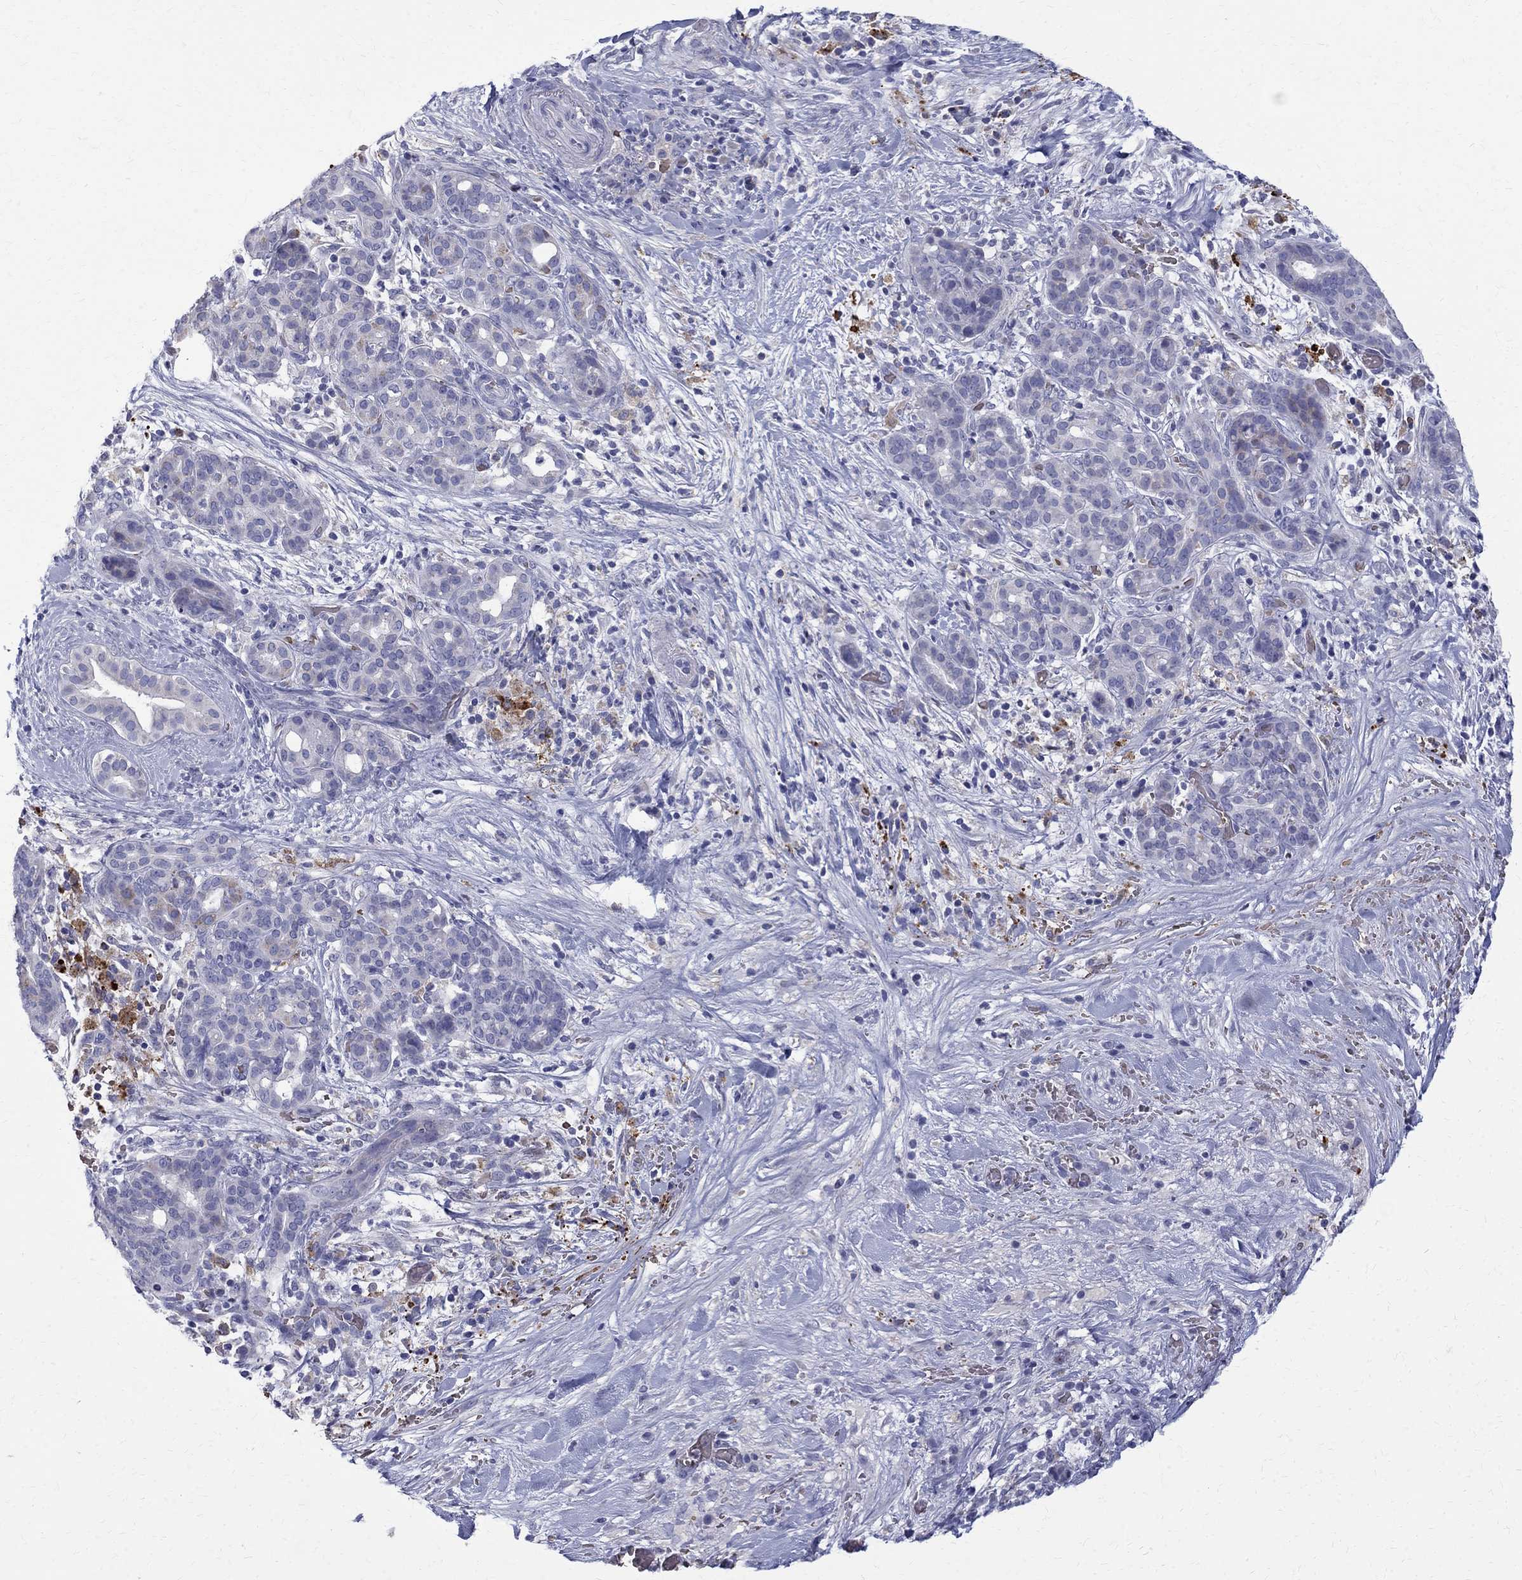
{"staining": {"intensity": "negative", "quantity": "none", "location": "none"}, "tissue": "pancreatic cancer", "cell_type": "Tumor cells", "image_type": "cancer", "snomed": [{"axis": "morphology", "description": "Adenocarcinoma, NOS"}, {"axis": "topography", "description": "Pancreas"}], "caption": "There is no significant expression in tumor cells of pancreatic cancer. (Brightfield microscopy of DAB (3,3'-diaminobenzidine) immunohistochemistry at high magnification).", "gene": "AGER", "patient": {"sex": "male", "age": 44}}